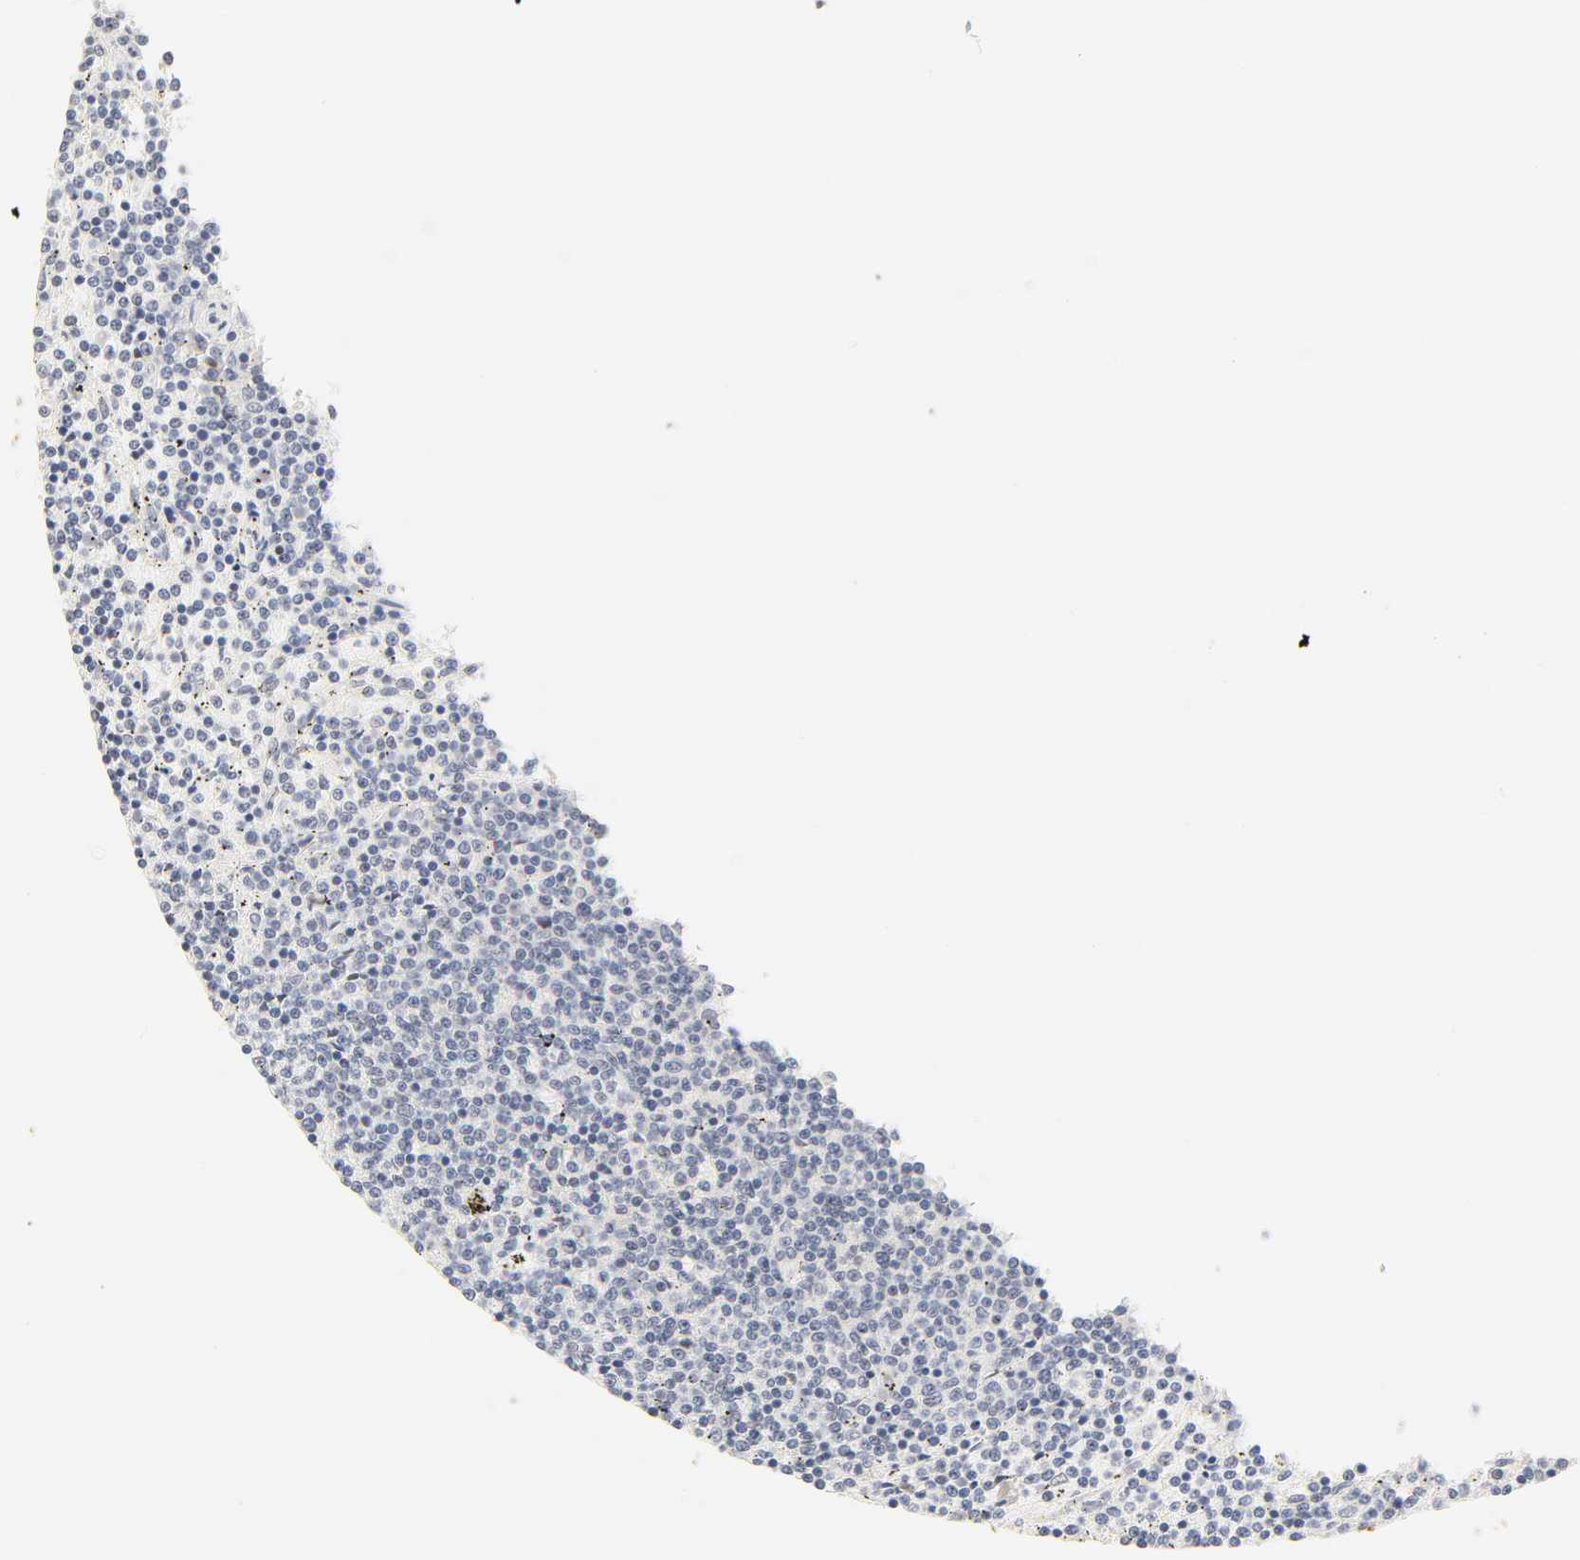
{"staining": {"intensity": "negative", "quantity": "none", "location": "none"}, "tissue": "lymphoma", "cell_type": "Tumor cells", "image_type": "cancer", "snomed": [{"axis": "morphology", "description": "Malignant lymphoma, non-Hodgkin's type, Low grade"}, {"axis": "topography", "description": "Spleen"}], "caption": "Tumor cells show no significant protein positivity in lymphoma. (Stains: DAB (3,3'-diaminobenzidine) immunohistochemistry with hematoxylin counter stain, Microscopy: brightfield microscopy at high magnification).", "gene": "MNAT1", "patient": {"sex": "female", "age": 50}}